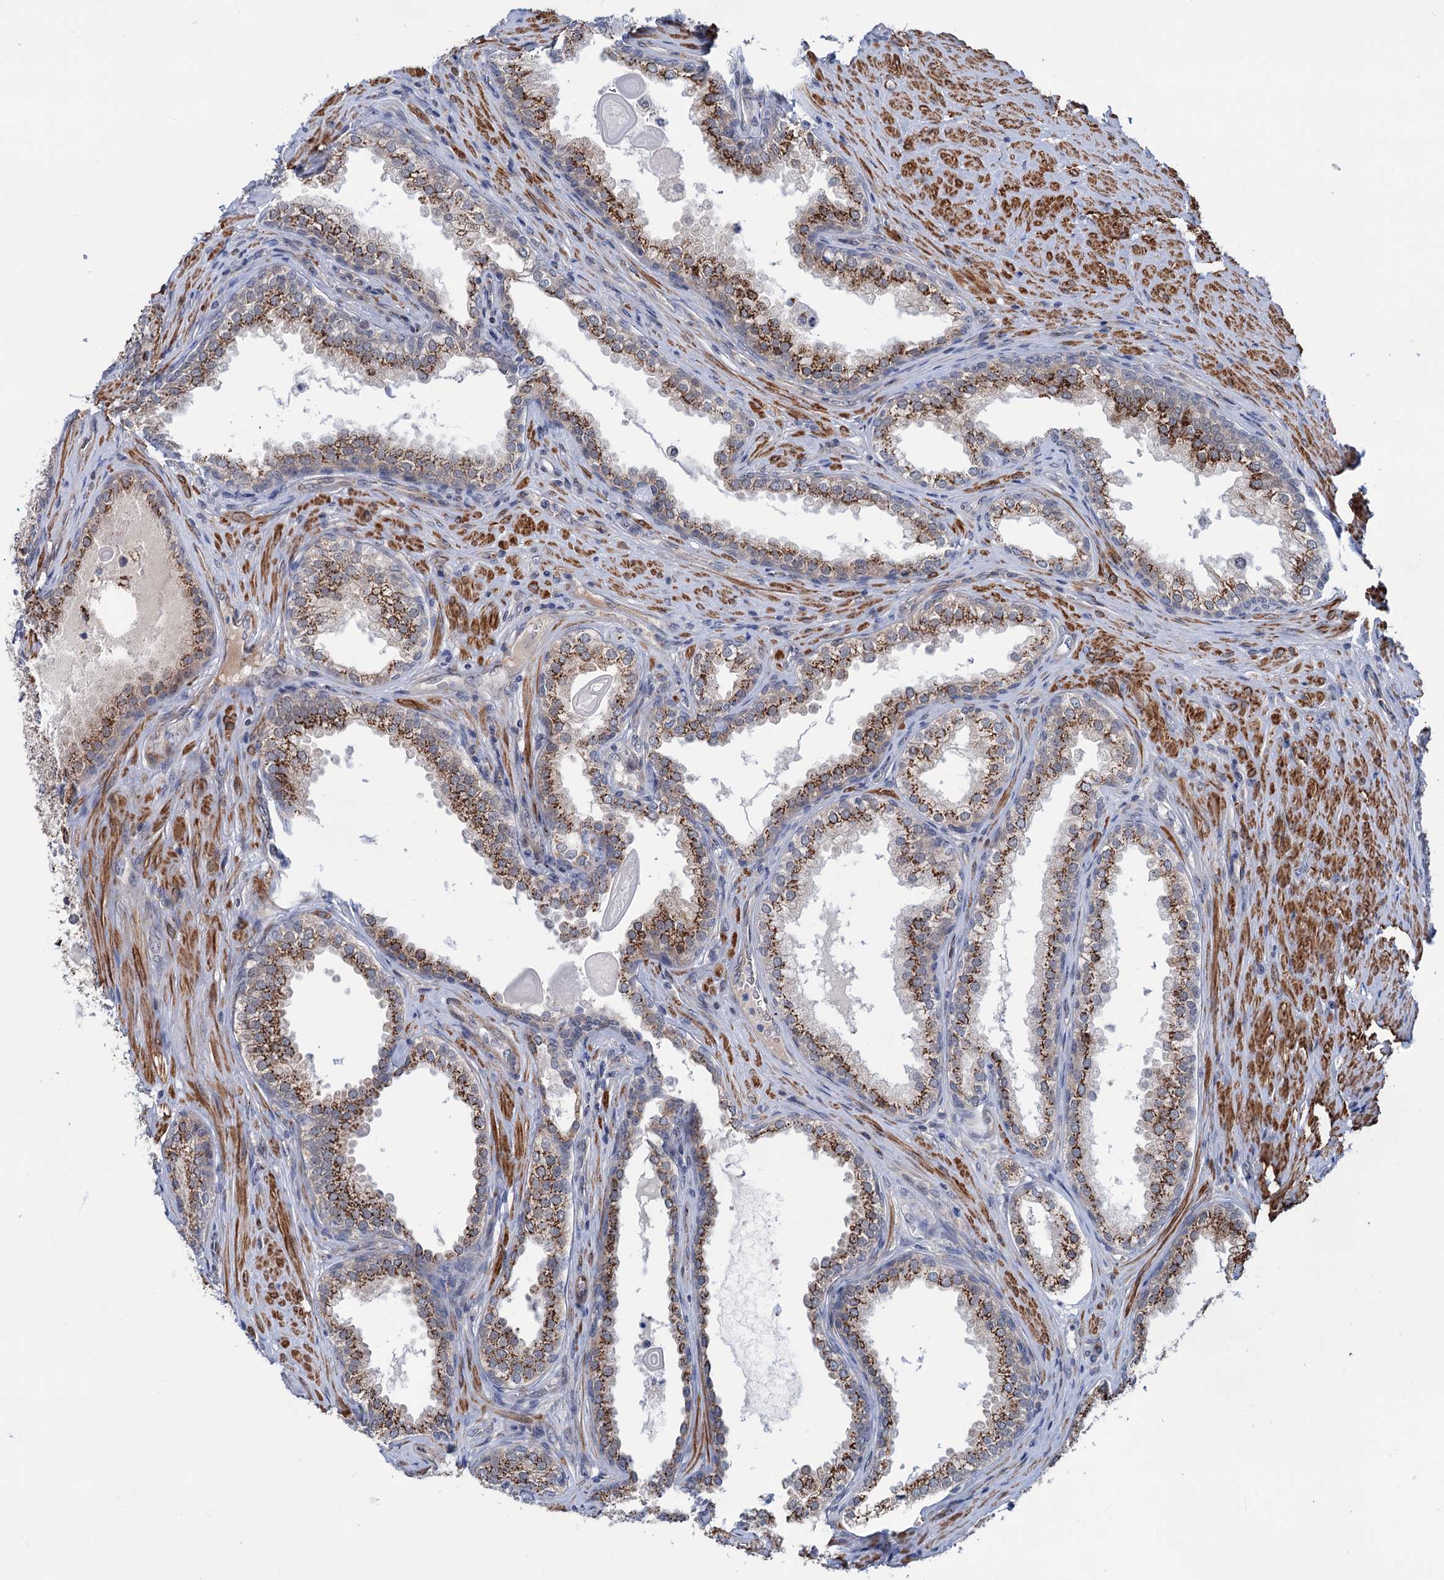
{"staining": {"intensity": "strong", "quantity": ">75%", "location": "cytoplasmic/membranous"}, "tissue": "prostate cancer", "cell_type": "Tumor cells", "image_type": "cancer", "snomed": [{"axis": "morphology", "description": "Adenocarcinoma, High grade"}, {"axis": "topography", "description": "Prostate"}], "caption": "Immunohistochemical staining of prostate high-grade adenocarcinoma exhibits strong cytoplasmic/membranous protein expression in approximately >75% of tumor cells. (DAB (3,3'-diaminobenzidine) IHC, brown staining for protein, blue staining for nuclei).", "gene": "ELP4", "patient": {"sex": "male", "age": 63}}